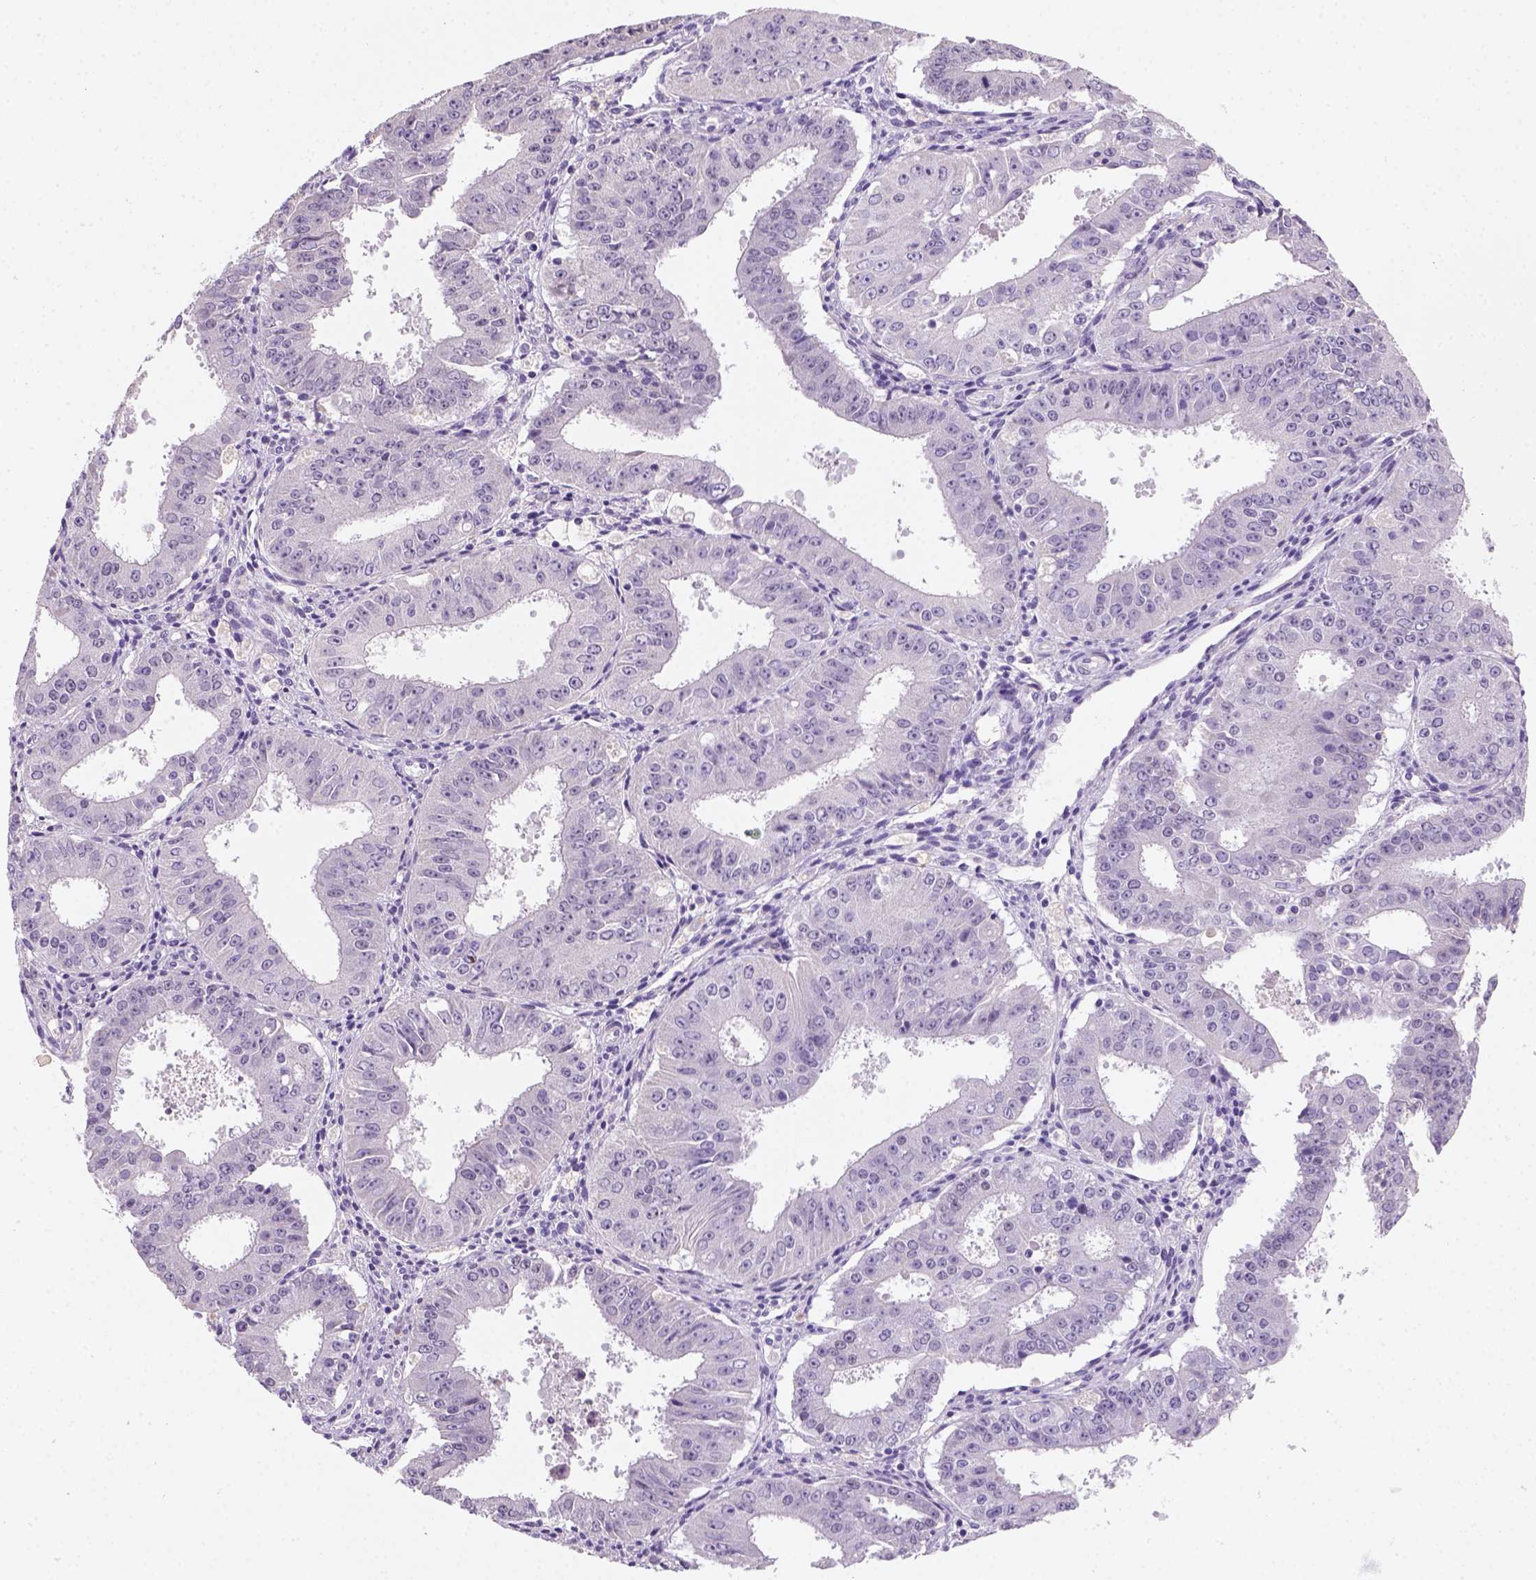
{"staining": {"intensity": "negative", "quantity": "none", "location": "none"}, "tissue": "ovarian cancer", "cell_type": "Tumor cells", "image_type": "cancer", "snomed": [{"axis": "morphology", "description": "Carcinoma, endometroid"}, {"axis": "topography", "description": "Ovary"}], "caption": "Immunohistochemical staining of human endometroid carcinoma (ovarian) shows no significant staining in tumor cells. (Brightfield microscopy of DAB IHC at high magnification).", "gene": "ZMAT4", "patient": {"sex": "female", "age": 42}}